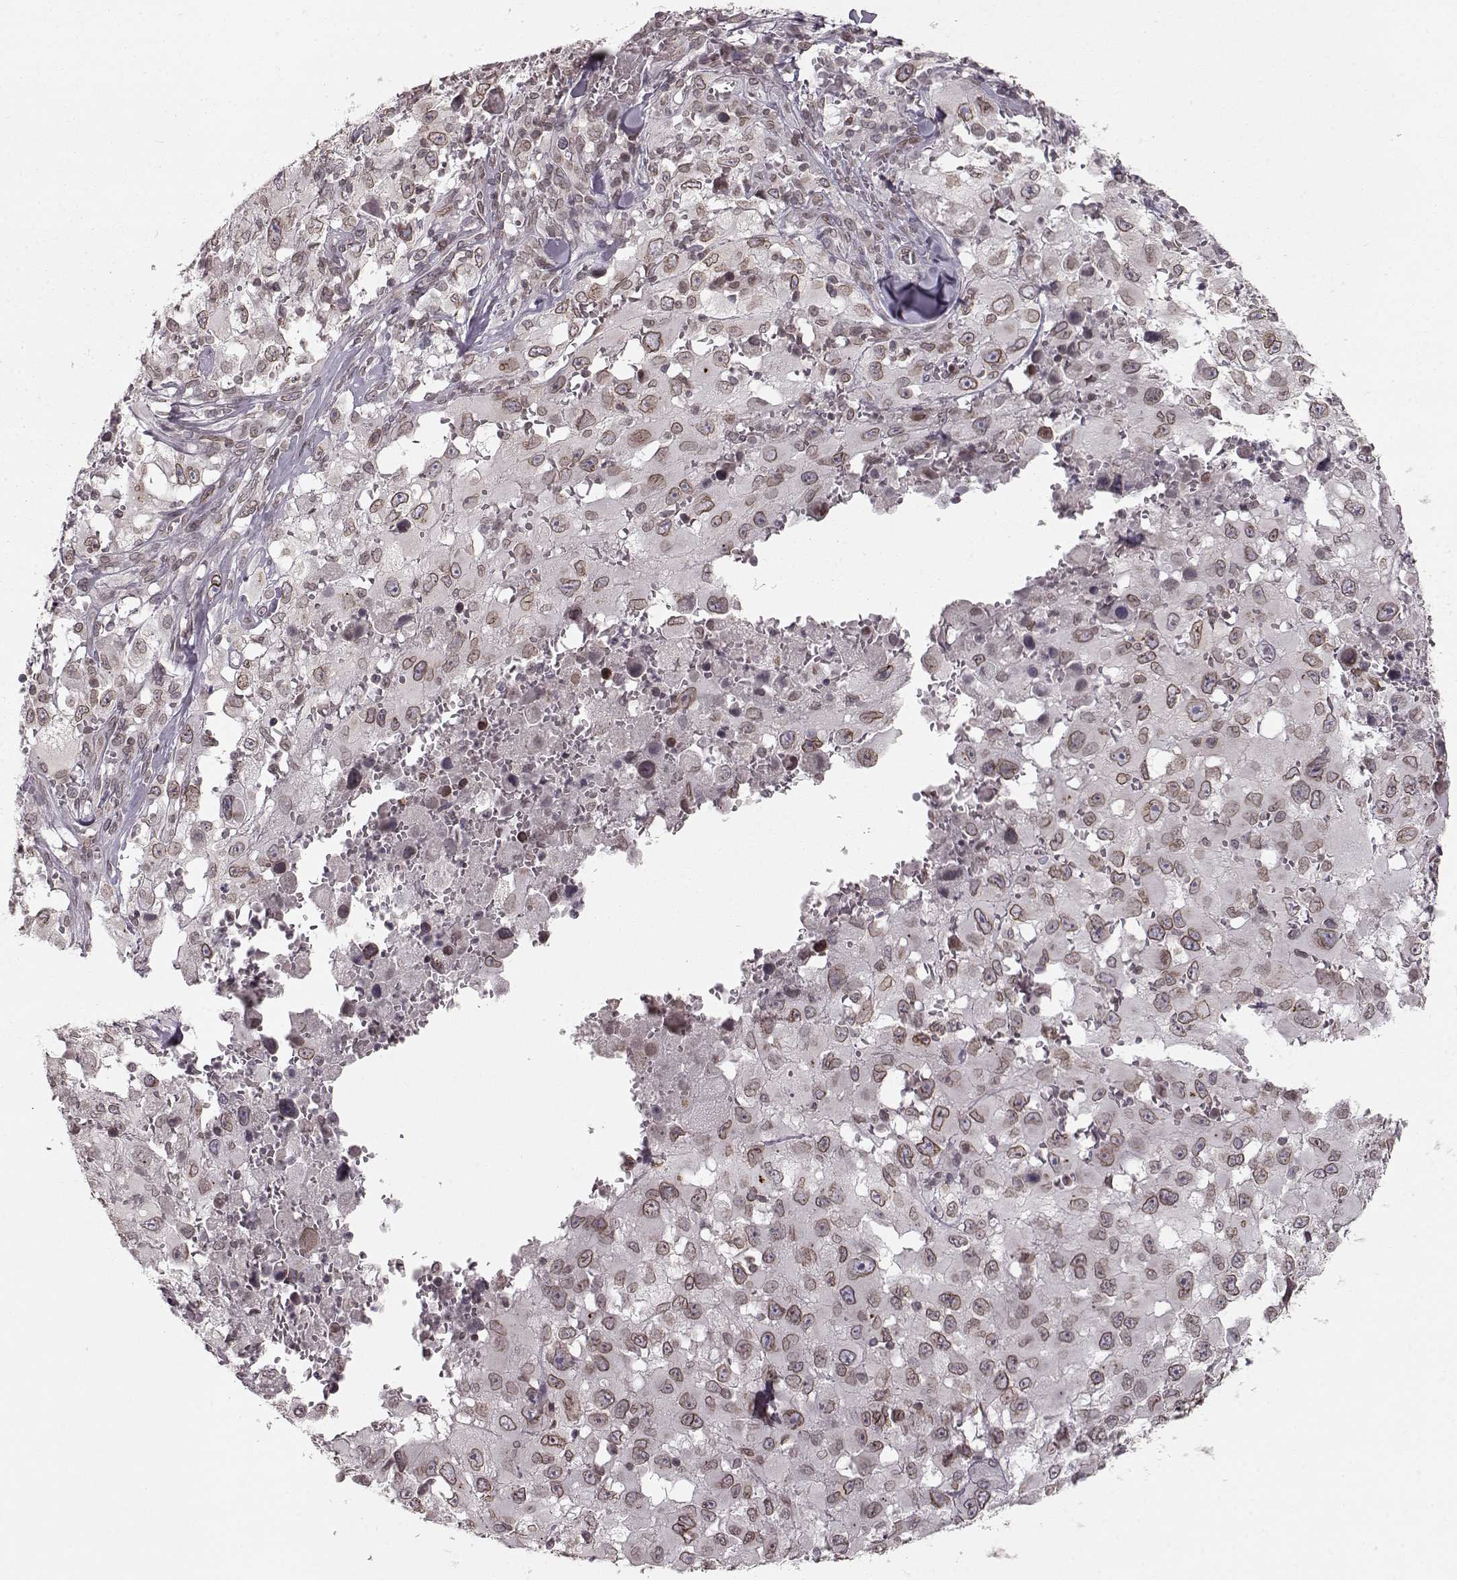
{"staining": {"intensity": "moderate", "quantity": ">75%", "location": "cytoplasmic/membranous,nuclear"}, "tissue": "melanoma", "cell_type": "Tumor cells", "image_type": "cancer", "snomed": [{"axis": "morphology", "description": "Malignant melanoma, Metastatic site"}, {"axis": "topography", "description": "Lymph node"}], "caption": "The micrograph demonstrates immunohistochemical staining of malignant melanoma (metastatic site). There is moderate cytoplasmic/membranous and nuclear staining is present in about >75% of tumor cells.", "gene": "DCAF12", "patient": {"sex": "male", "age": 50}}